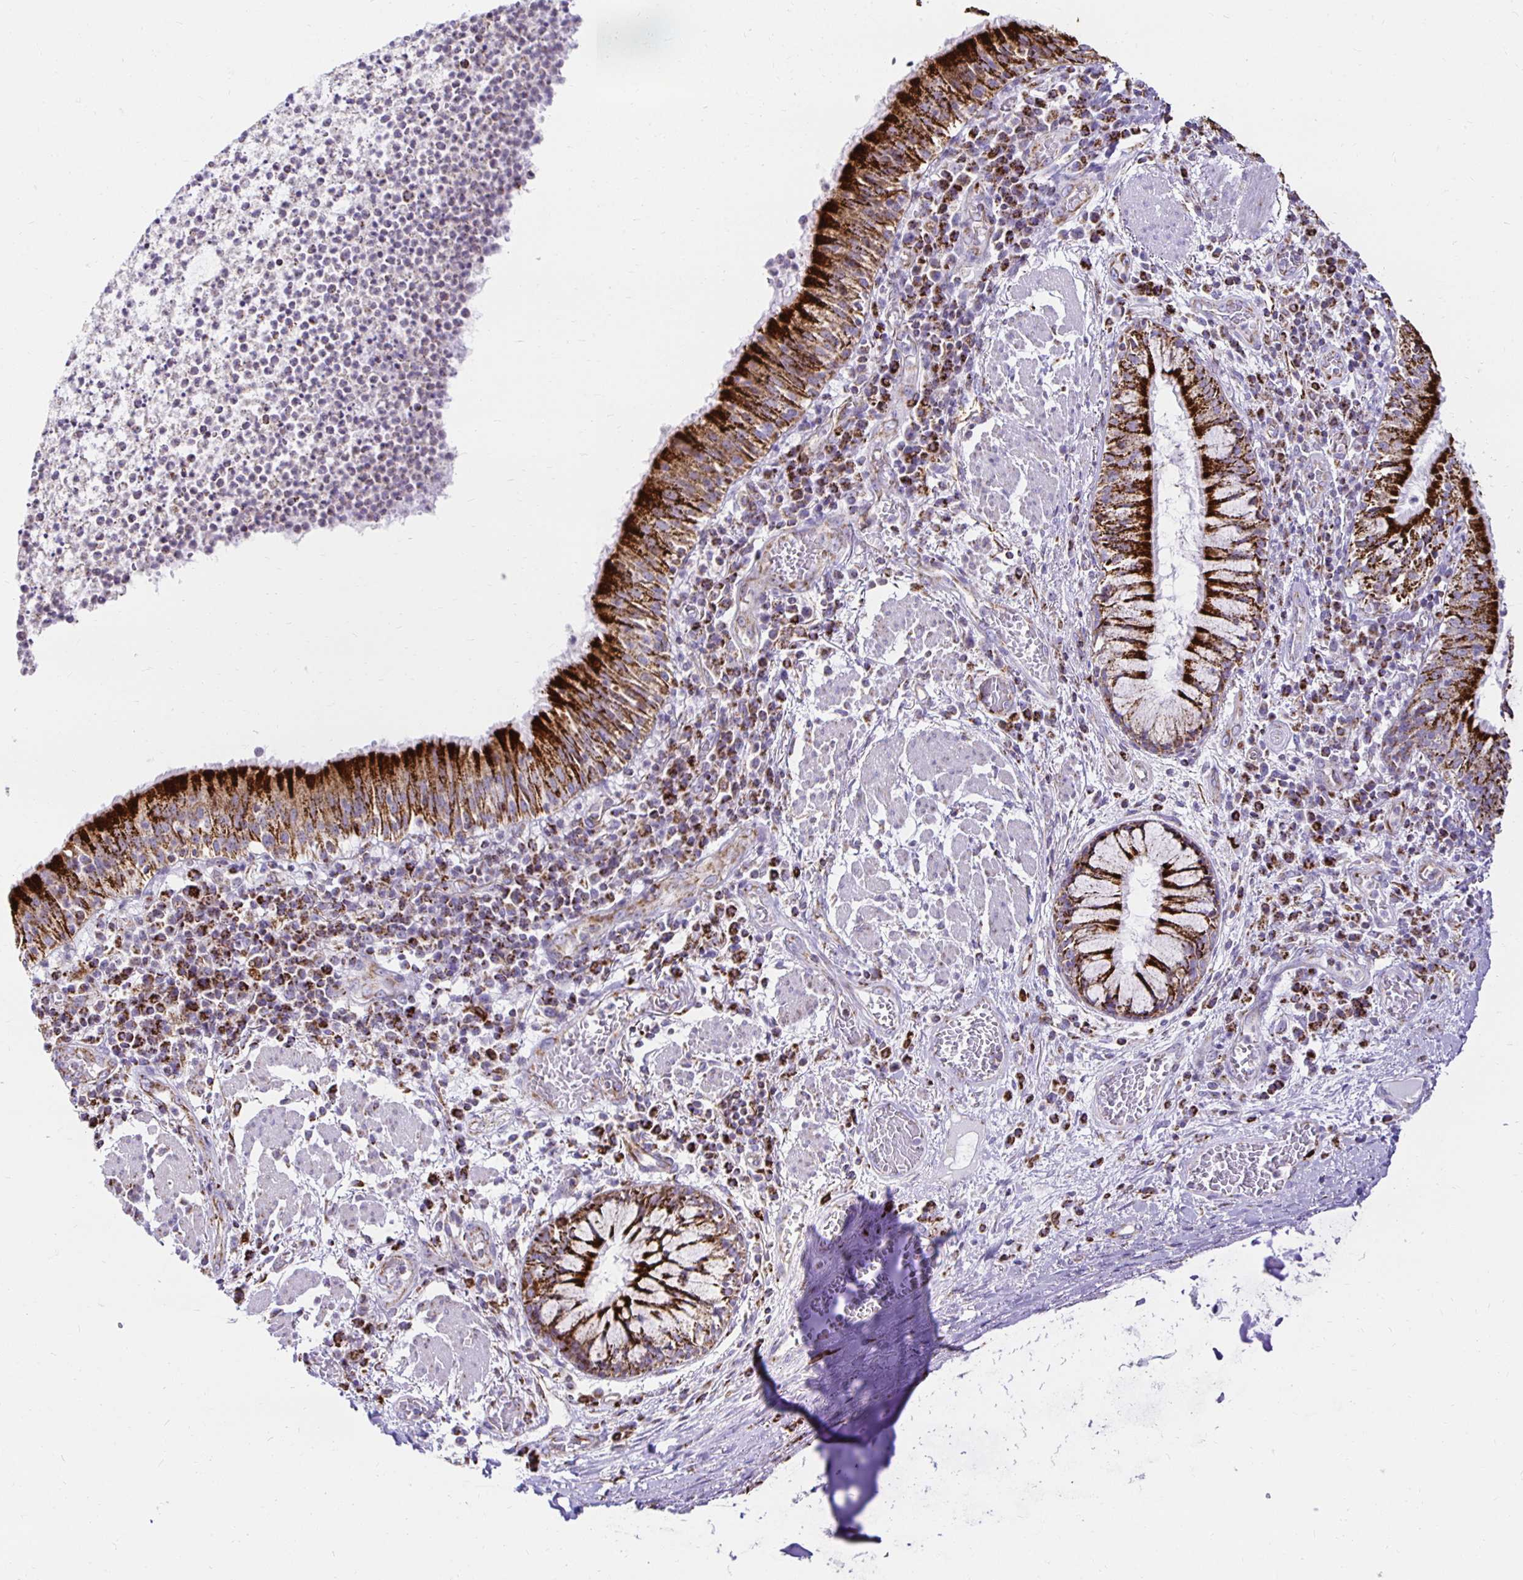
{"staining": {"intensity": "strong", "quantity": ">75%", "location": "cytoplasmic/membranous"}, "tissue": "bronchus", "cell_type": "Respiratory epithelial cells", "image_type": "normal", "snomed": [{"axis": "morphology", "description": "Normal tissue, NOS"}, {"axis": "topography", "description": "Lymph node"}, {"axis": "topography", "description": "Bronchus"}], "caption": "Approximately >75% of respiratory epithelial cells in unremarkable human bronchus demonstrate strong cytoplasmic/membranous protein expression as visualized by brown immunohistochemical staining.", "gene": "PLAAT2", "patient": {"sex": "male", "age": 56}}